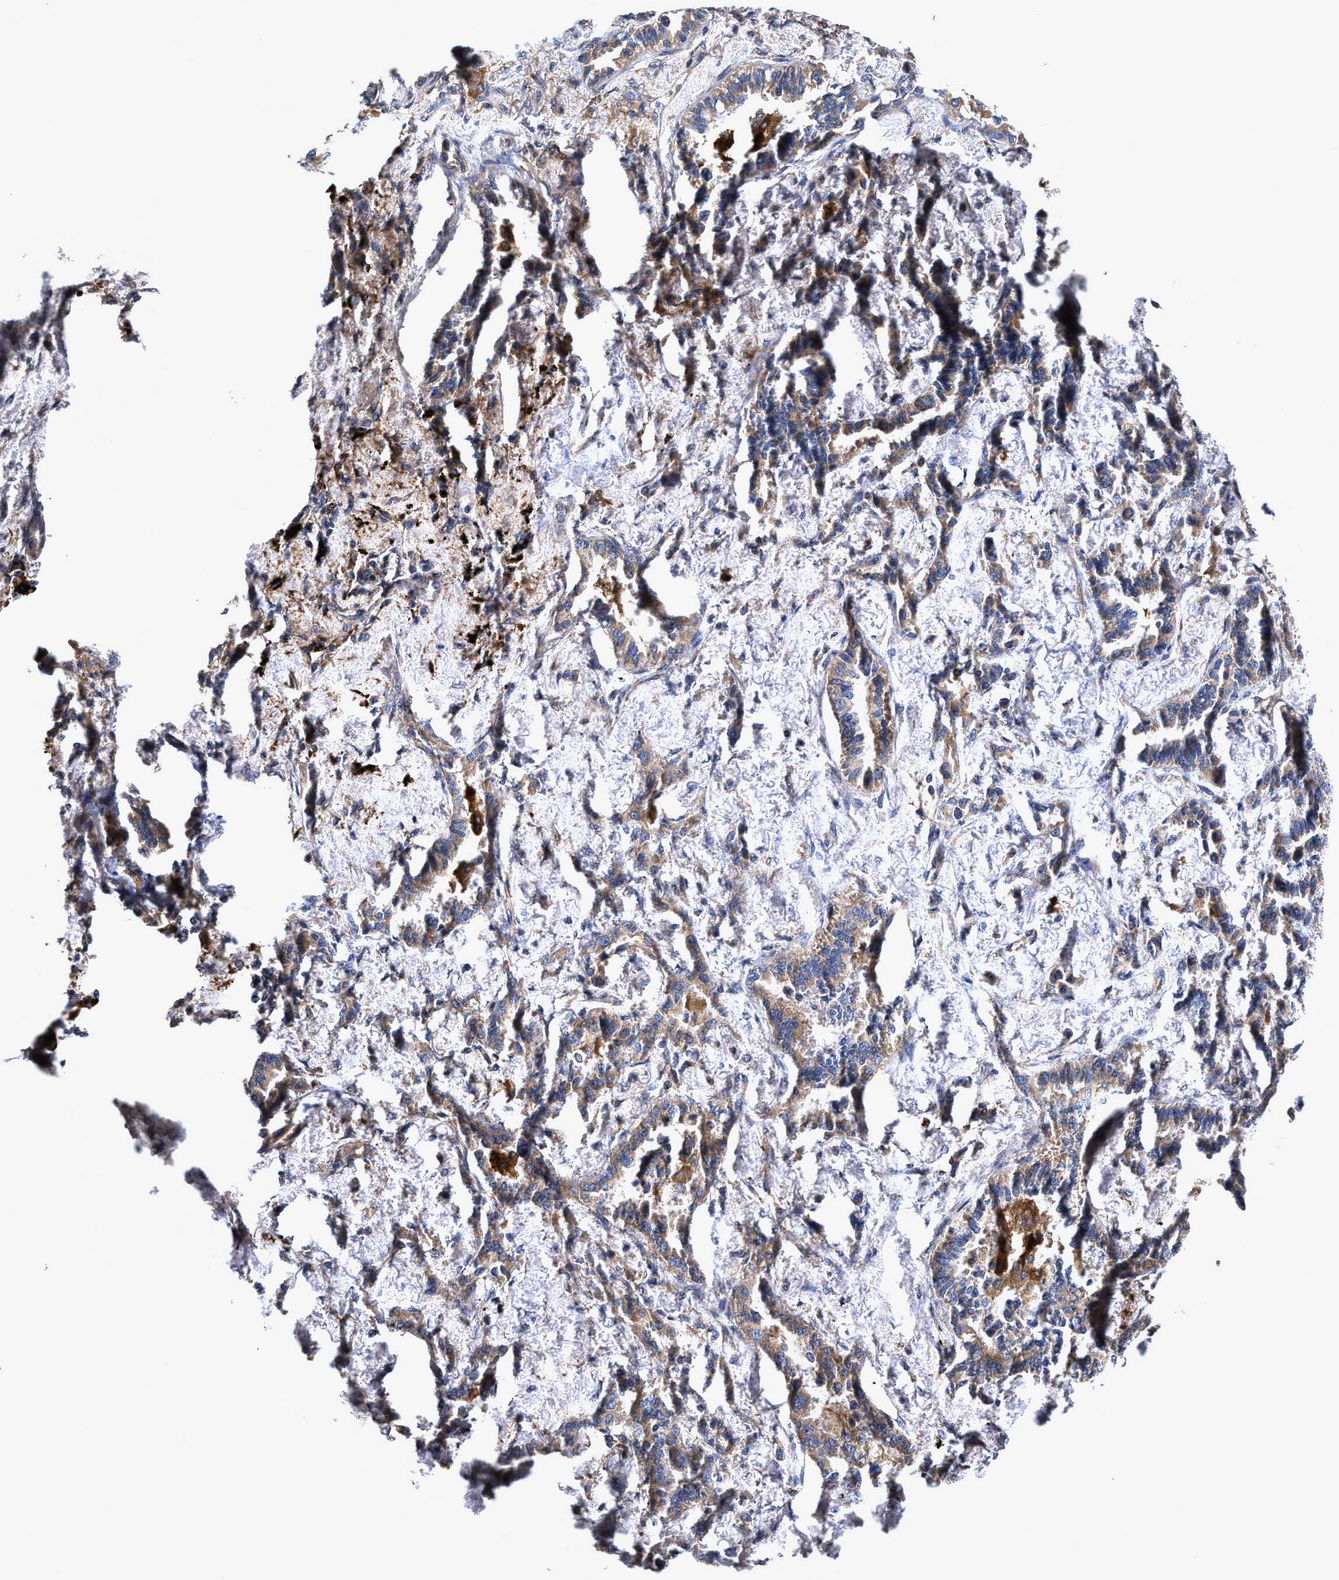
{"staining": {"intensity": "moderate", "quantity": ">75%", "location": "cytoplasmic/membranous"}, "tissue": "lung cancer", "cell_type": "Tumor cells", "image_type": "cancer", "snomed": [{"axis": "morphology", "description": "Adenocarcinoma, NOS"}, {"axis": "topography", "description": "Lung"}], "caption": "Immunohistochemical staining of human lung cancer (adenocarcinoma) displays medium levels of moderate cytoplasmic/membranous protein expression in about >75% of tumor cells.", "gene": "EFNA4", "patient": {"sex": "male", "age": 59}}